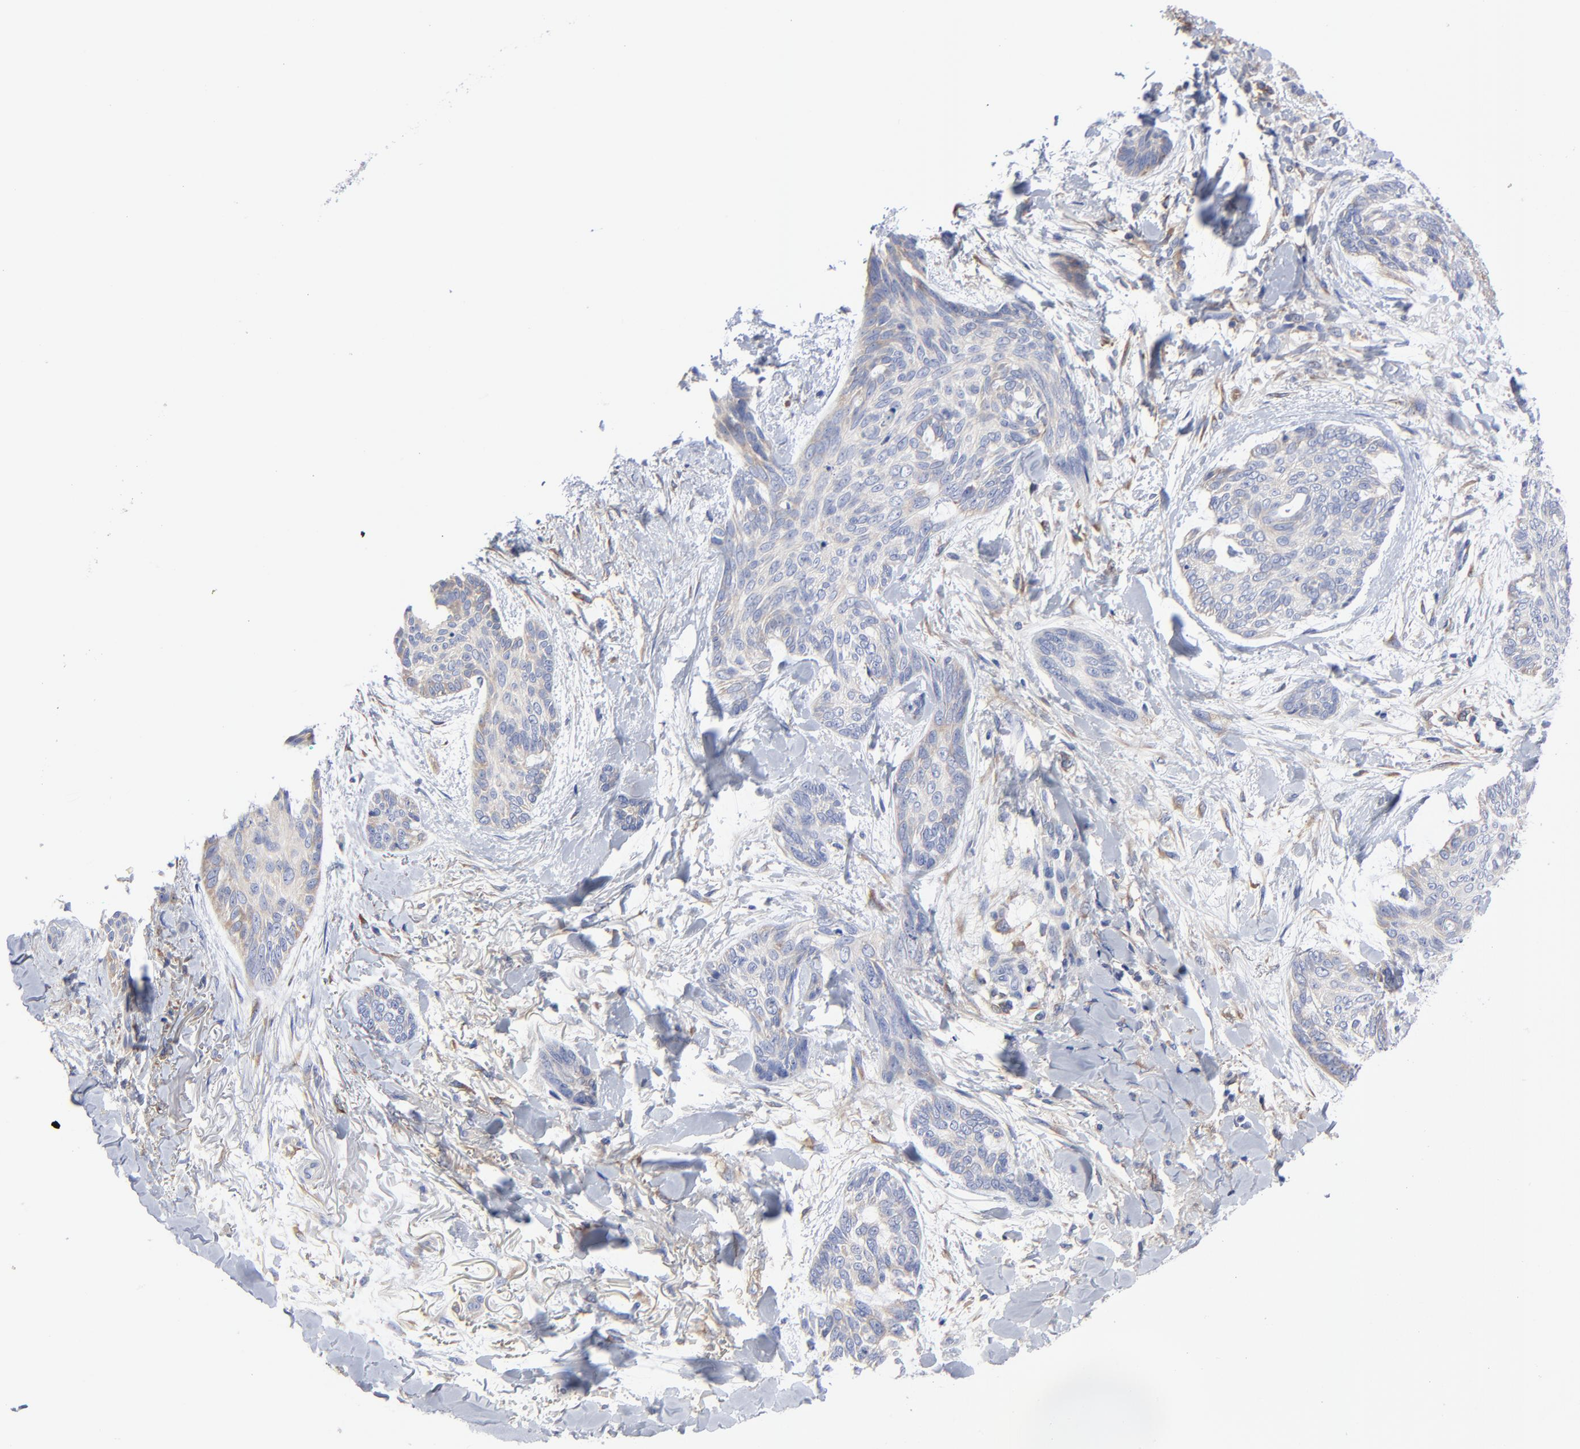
{"staining": {"intensity": "negative", "quantity": "none", "location": "none"}, "tissue": "skin cancer", "cell_type": "Tumor cells", "image_type": "cancer", "snomed": [{"axis": "morphology", "description": "Normal tissue, NOS"}, {"axis": "morphology", "description": "Basal cell carcinoma"}, {"axis": "topography", "description": "Skin"}], "caption": "This is an immunohistochemistry (IHC) micrograph of skin cancer (basal cell carcinoma). There is no positivity in tumor cells.", "gene": "STAT2", "patient": {"sex": "female", "age": 71}}